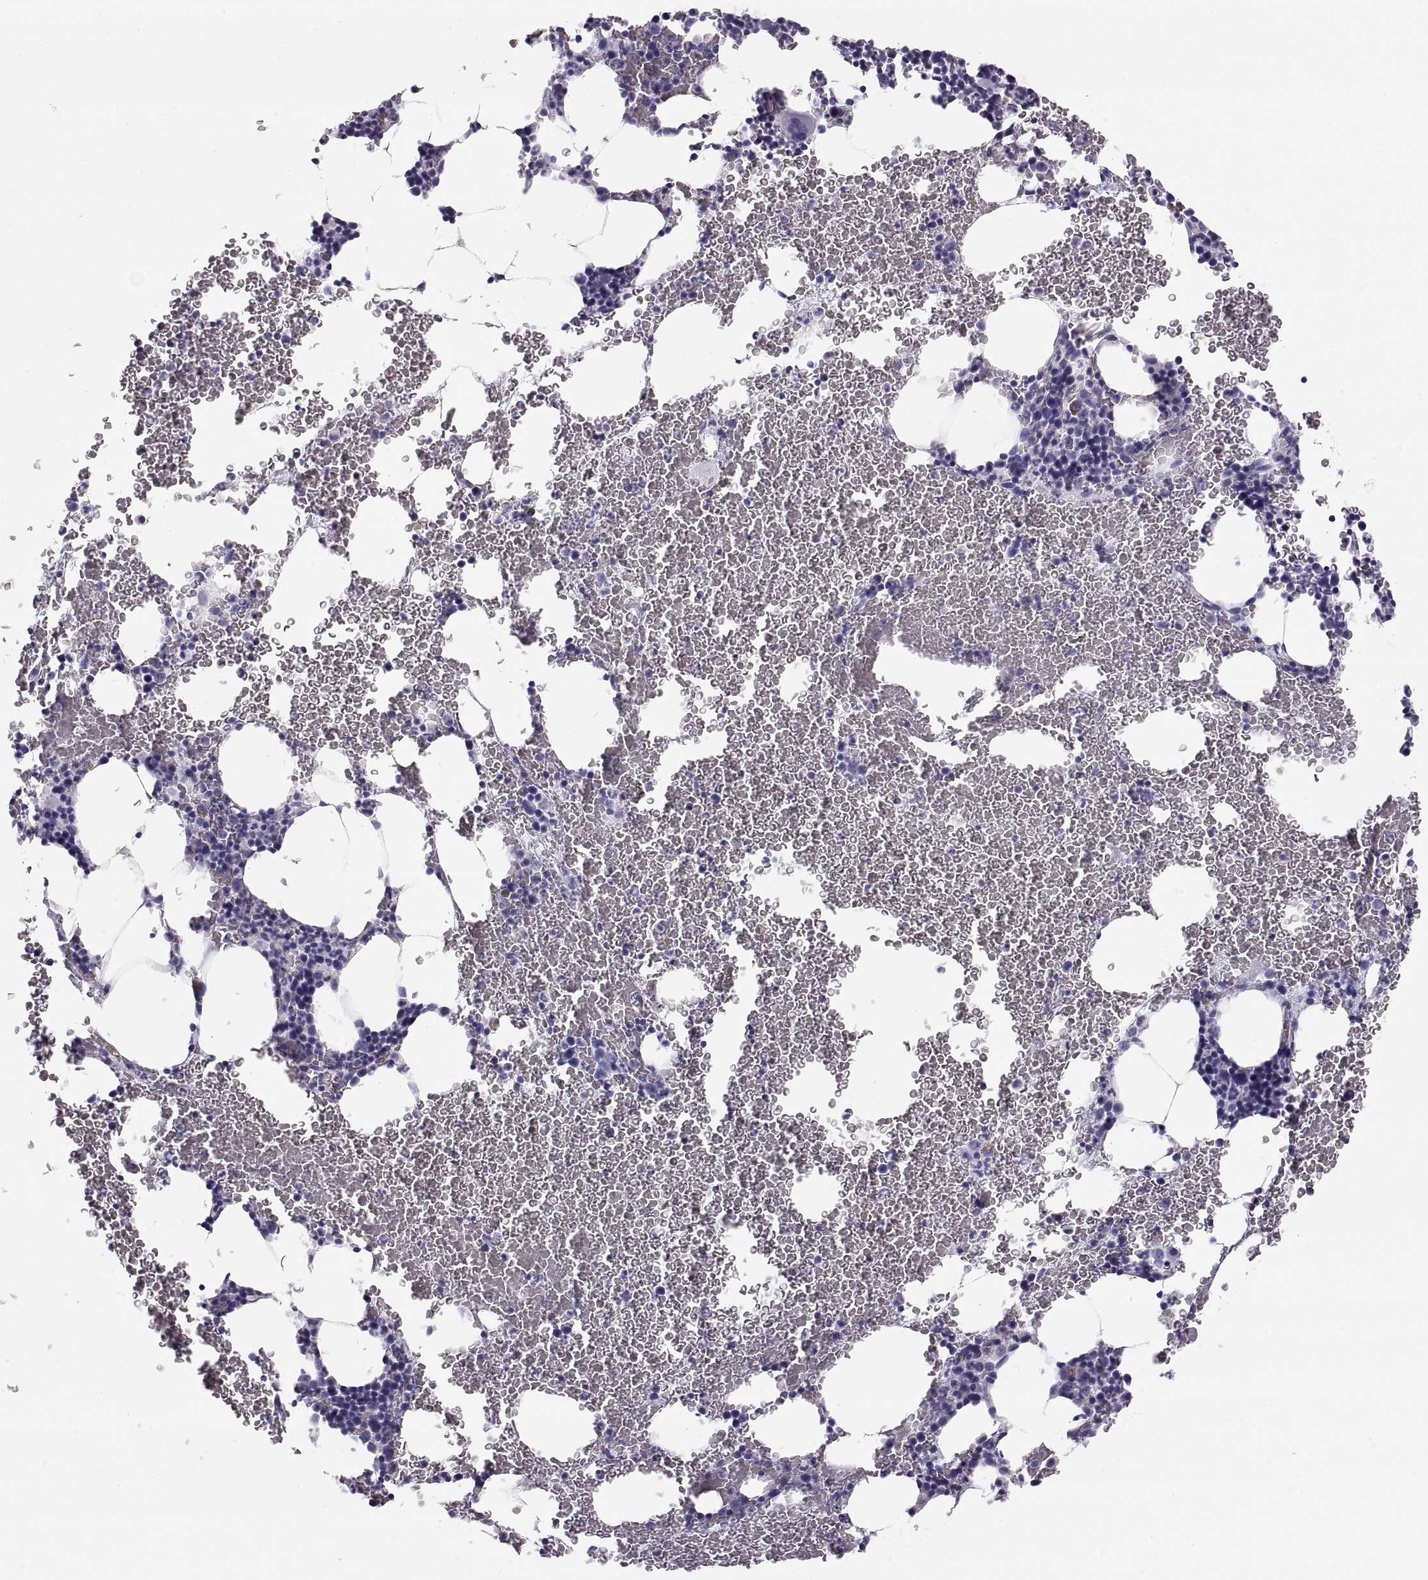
{"staining": {"intensity": "negative", "quantity": "none", "location": "none"}, "tissue": "bone marrow", "cell_type": "Hematopoietic cells", "image_type": "normal", "snomed": [{"axis": "morphology", "description": "Normal tissue, NOS"}, {"axis": "topography", "description": "Bone marrow"}], "caption": "This is a micrograph of immunohistochemistry staining of benign bone marrow, which shows no positivity in hematopoietic cells. The staining was performed using DAB to visualize the protein expression in brown, while the nuclei were stained in blue with hematoxylin (Magnification: 20x).", "gene": "PAX2", "patient": {"sex": "male", "age": 64}}